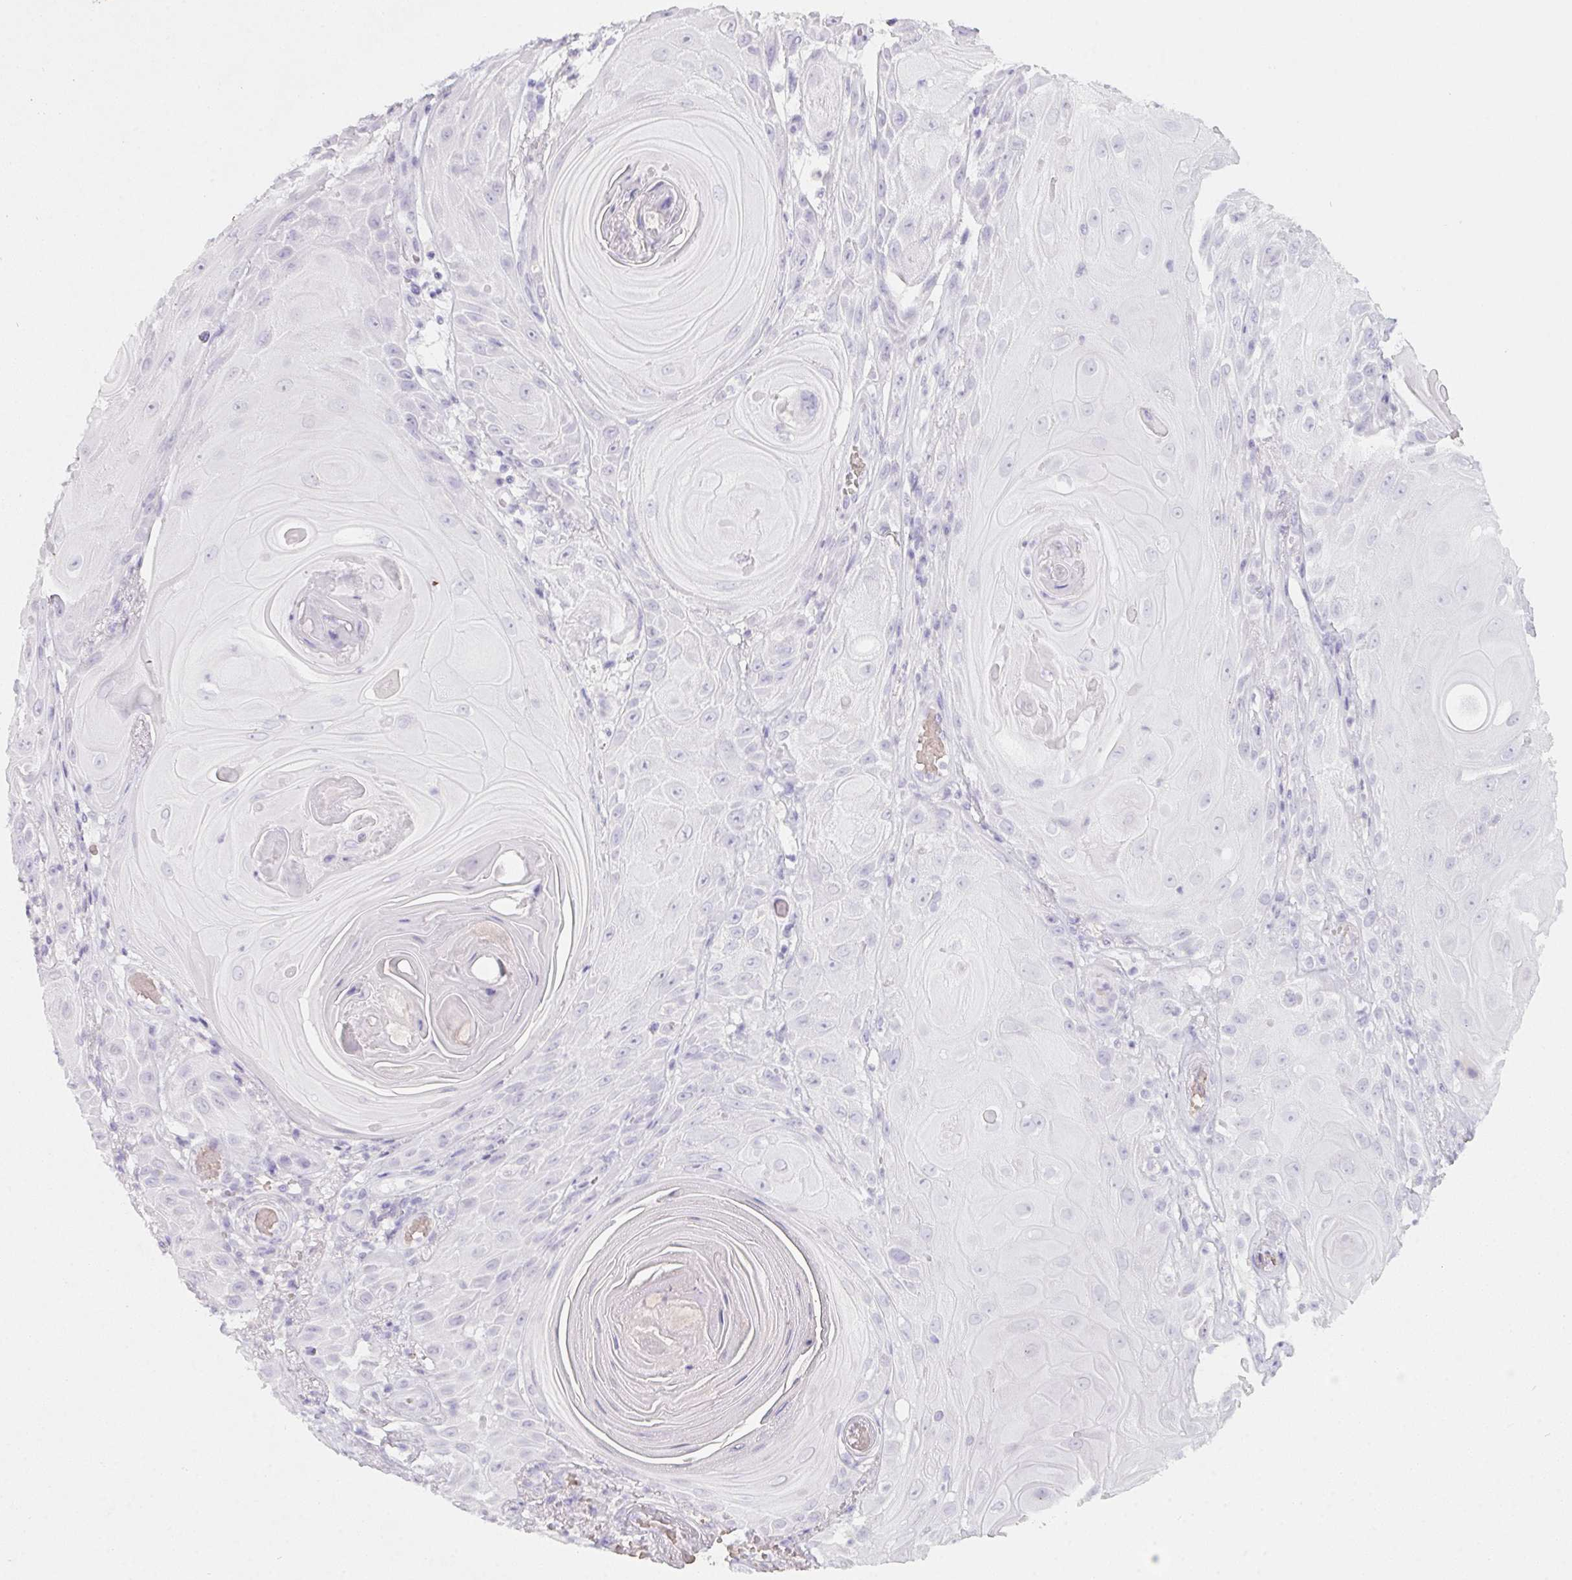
{"staining": {"intensity": "negative", "quantity": "none", "location": "none"}, "tissue": "skin cancer", "cell_type": "Tumor cells", "image_type": "cancer", "snomed": [{"axis": "morphology", "description": "Squamous cell carcinoma, NOS"}, {"axis": "topography", "description": "Skin"}], "caption": "This is an IHC micrograph of human squamous cell carcinoma (skin). There is no staining in tumor cells.", "gene": "DCD", "patient": {"sex": "male", "age": 62}}